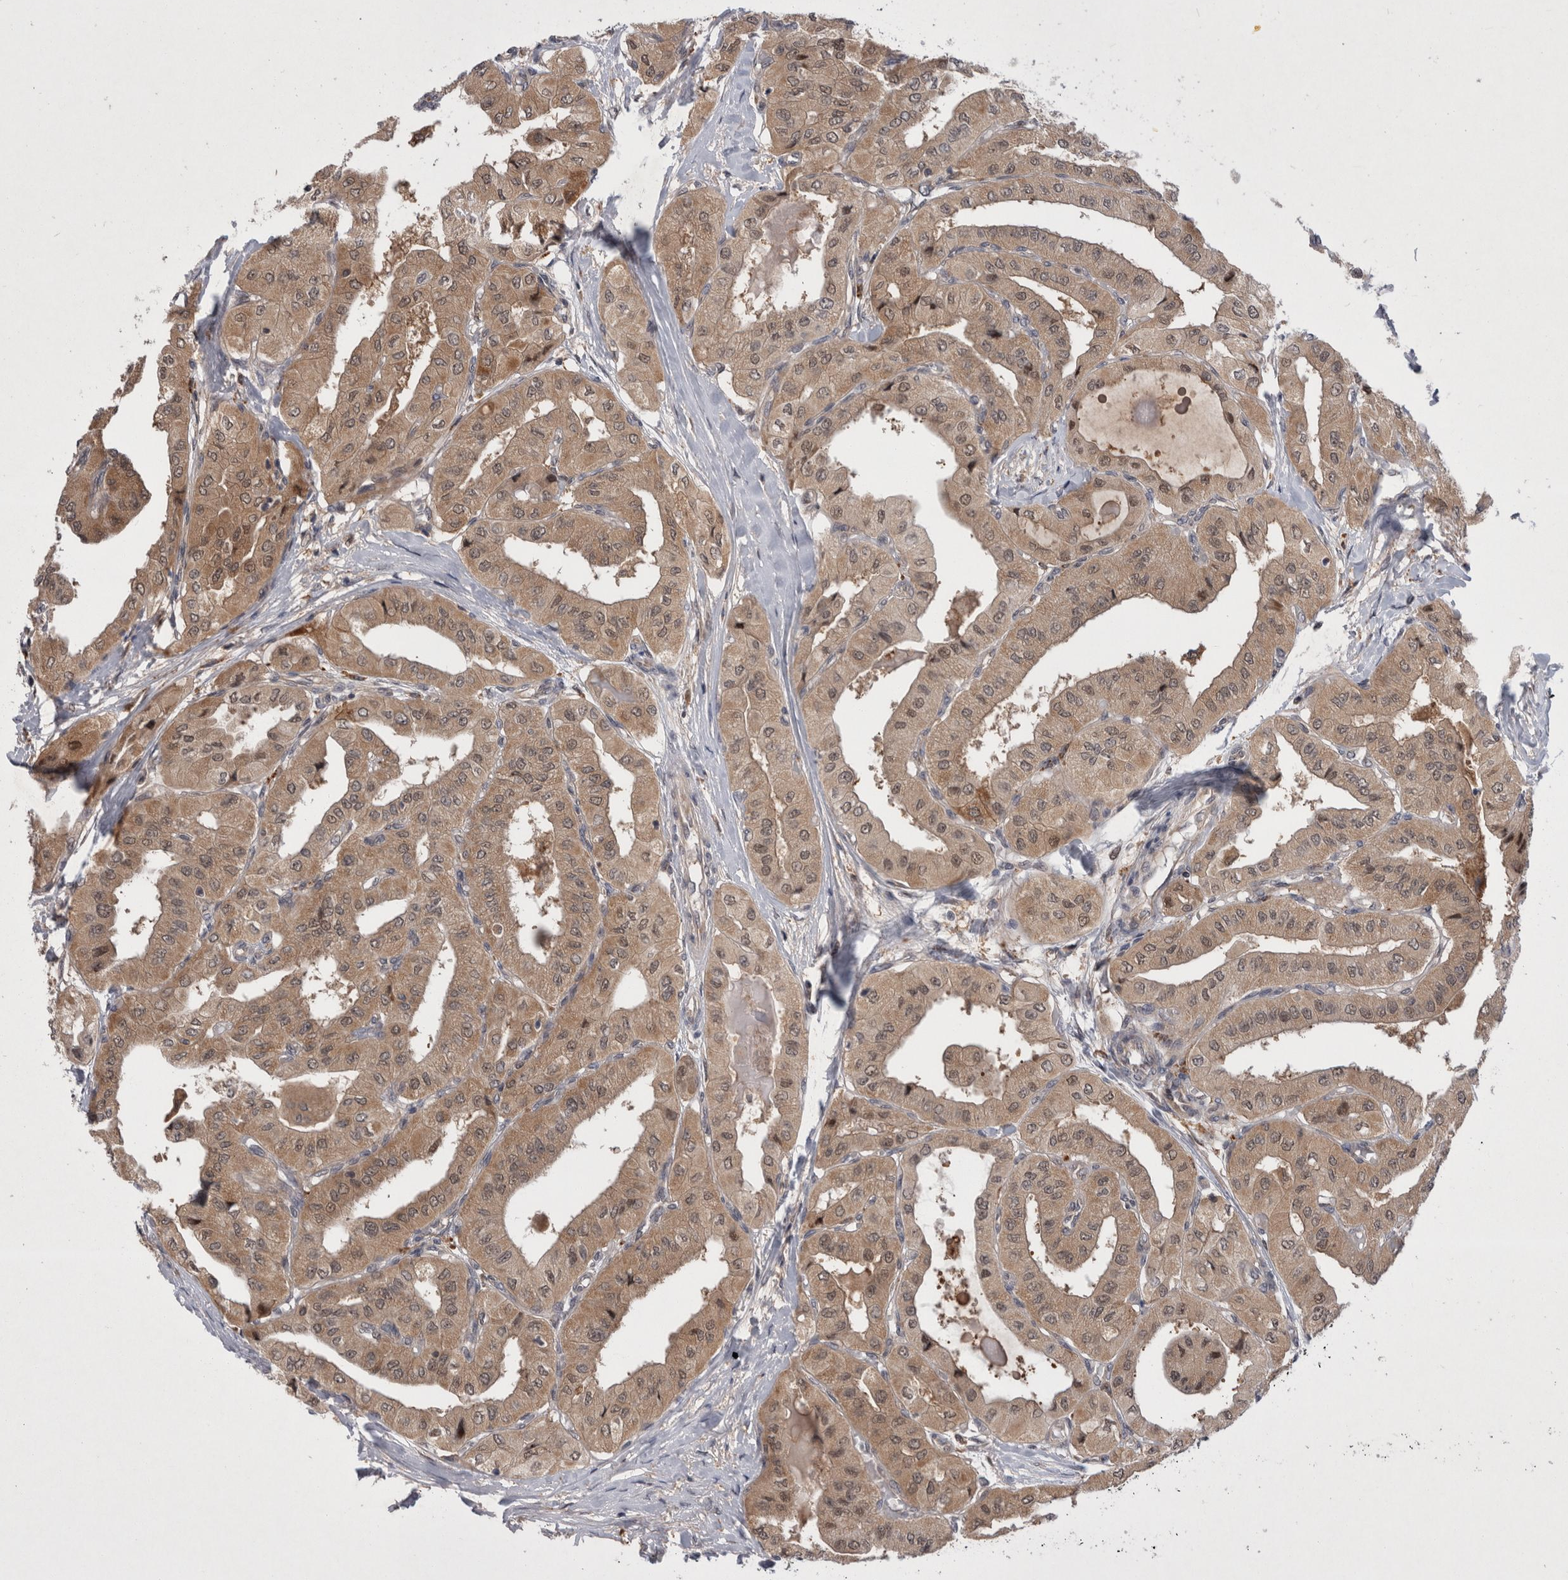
{"staining": {"intensity": "moderate", "quantity": ">75%", "location": "cytoplasmic/membranous"}, "tissue": "thyroid cancer", "cell_type": "Tumor cells", "image_type": "cancer", "snomed": [{"axis": "morphology", "description": "Papillary adenocarcinoma, NOS"}, {"axis": "topography", "description": "Thyroid gland"}], "caption": "Tumor cells exhibit moderate cytoplasmic/membranous staining in about >75% of cells in papillary adenocarcinoma (thyroid). The protein is shown in brown color, while the nuclei are stained blue.", "gene": "MRPL37", "patient": {"sex": "female", "age": 59}}